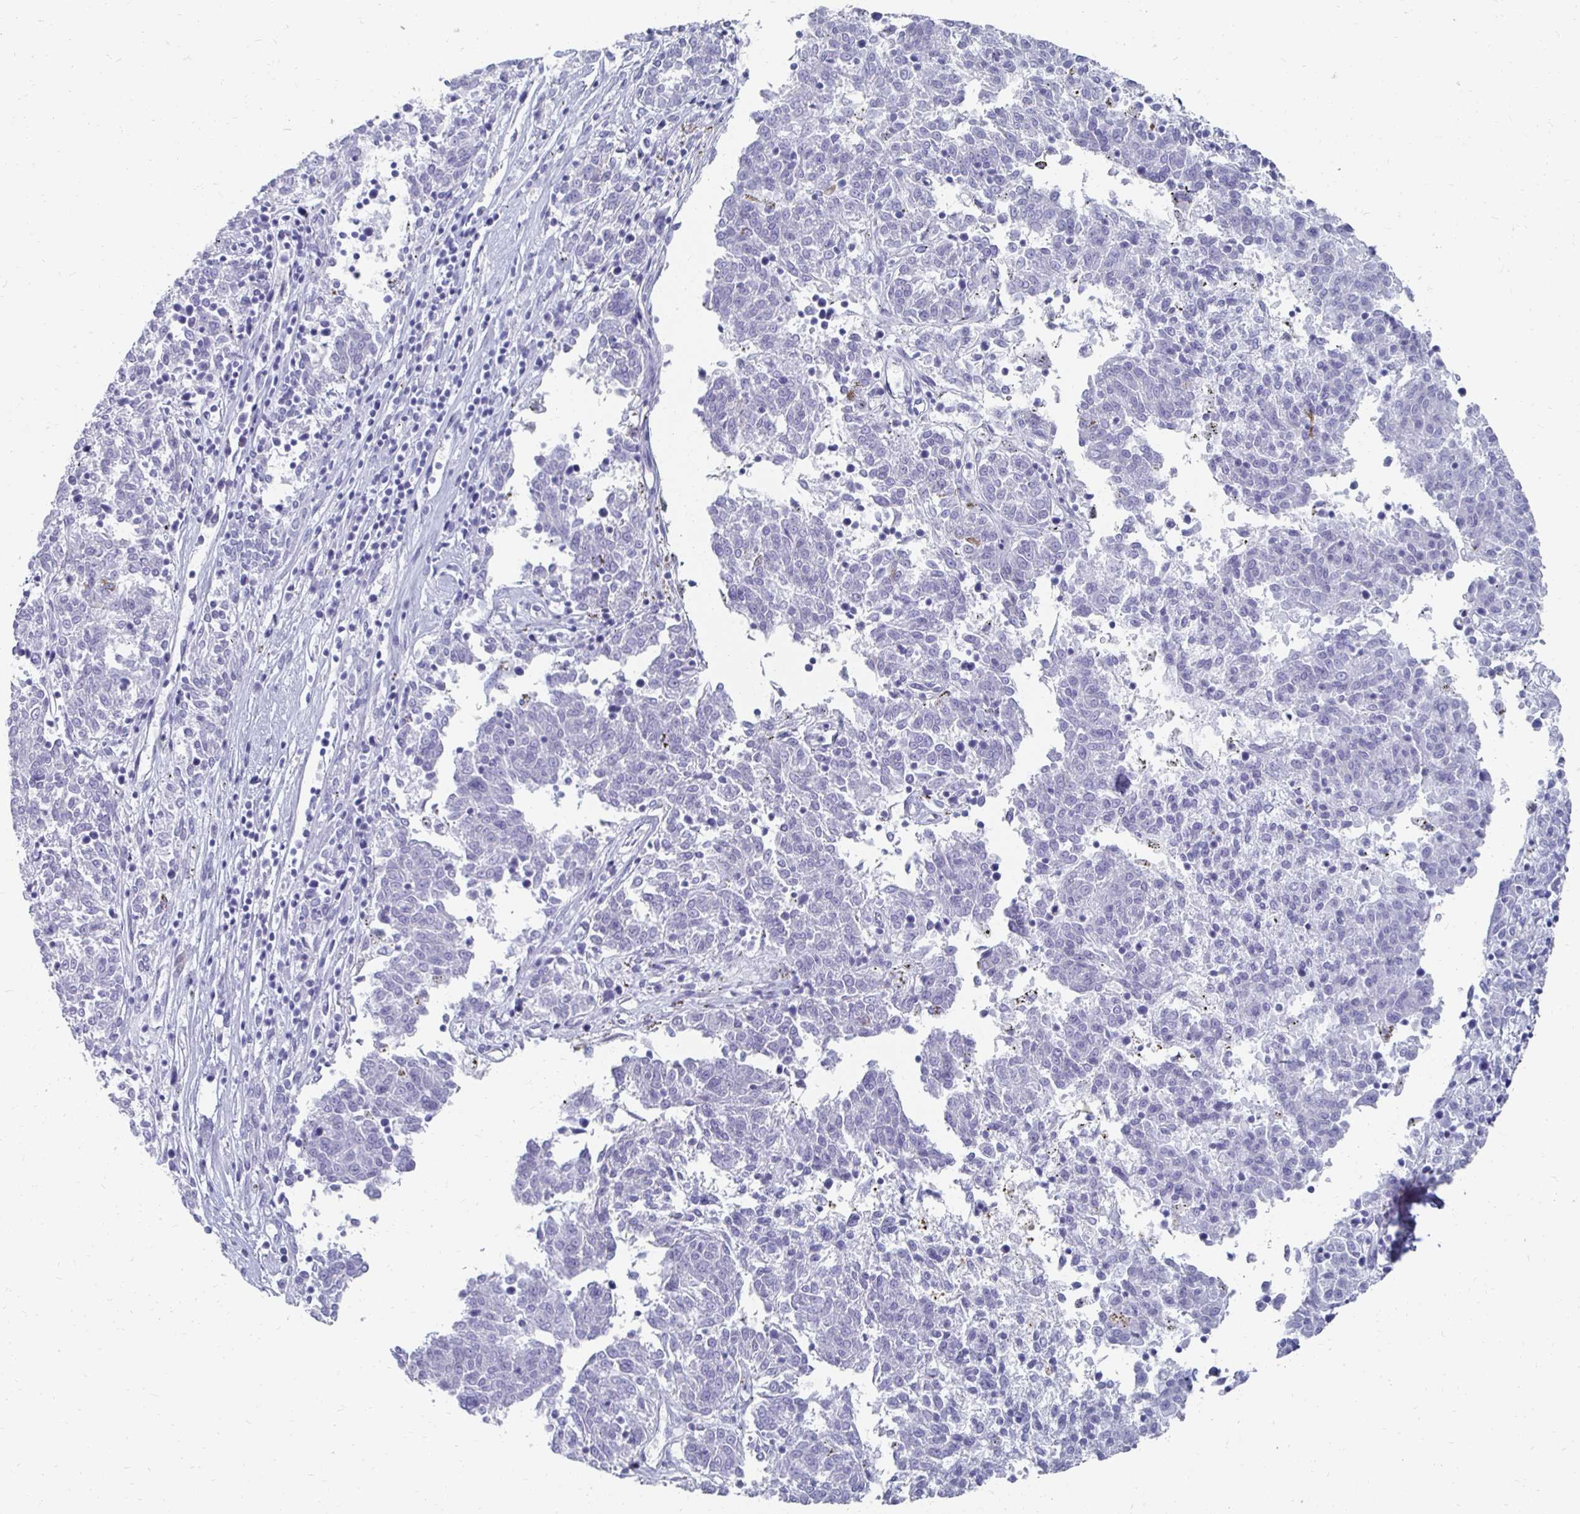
{"staining": {"intensity": "negative", "quantity": "none", "location": "none"}, "tissue": "melanoma", "cell_type": "Tumor cells", "image_type": "cancer", "snomed": [{"axis": "morphology", "description": "Malignant melanoma, NOS"}, {"axis": "topography", "description": "Skin"}], "caption": "Immunohistochemistry (IHC) of melanoma shows no expression in tumor cells.", "gene": "SYCP3", "patient": {"sex": "female", "age": 72}}